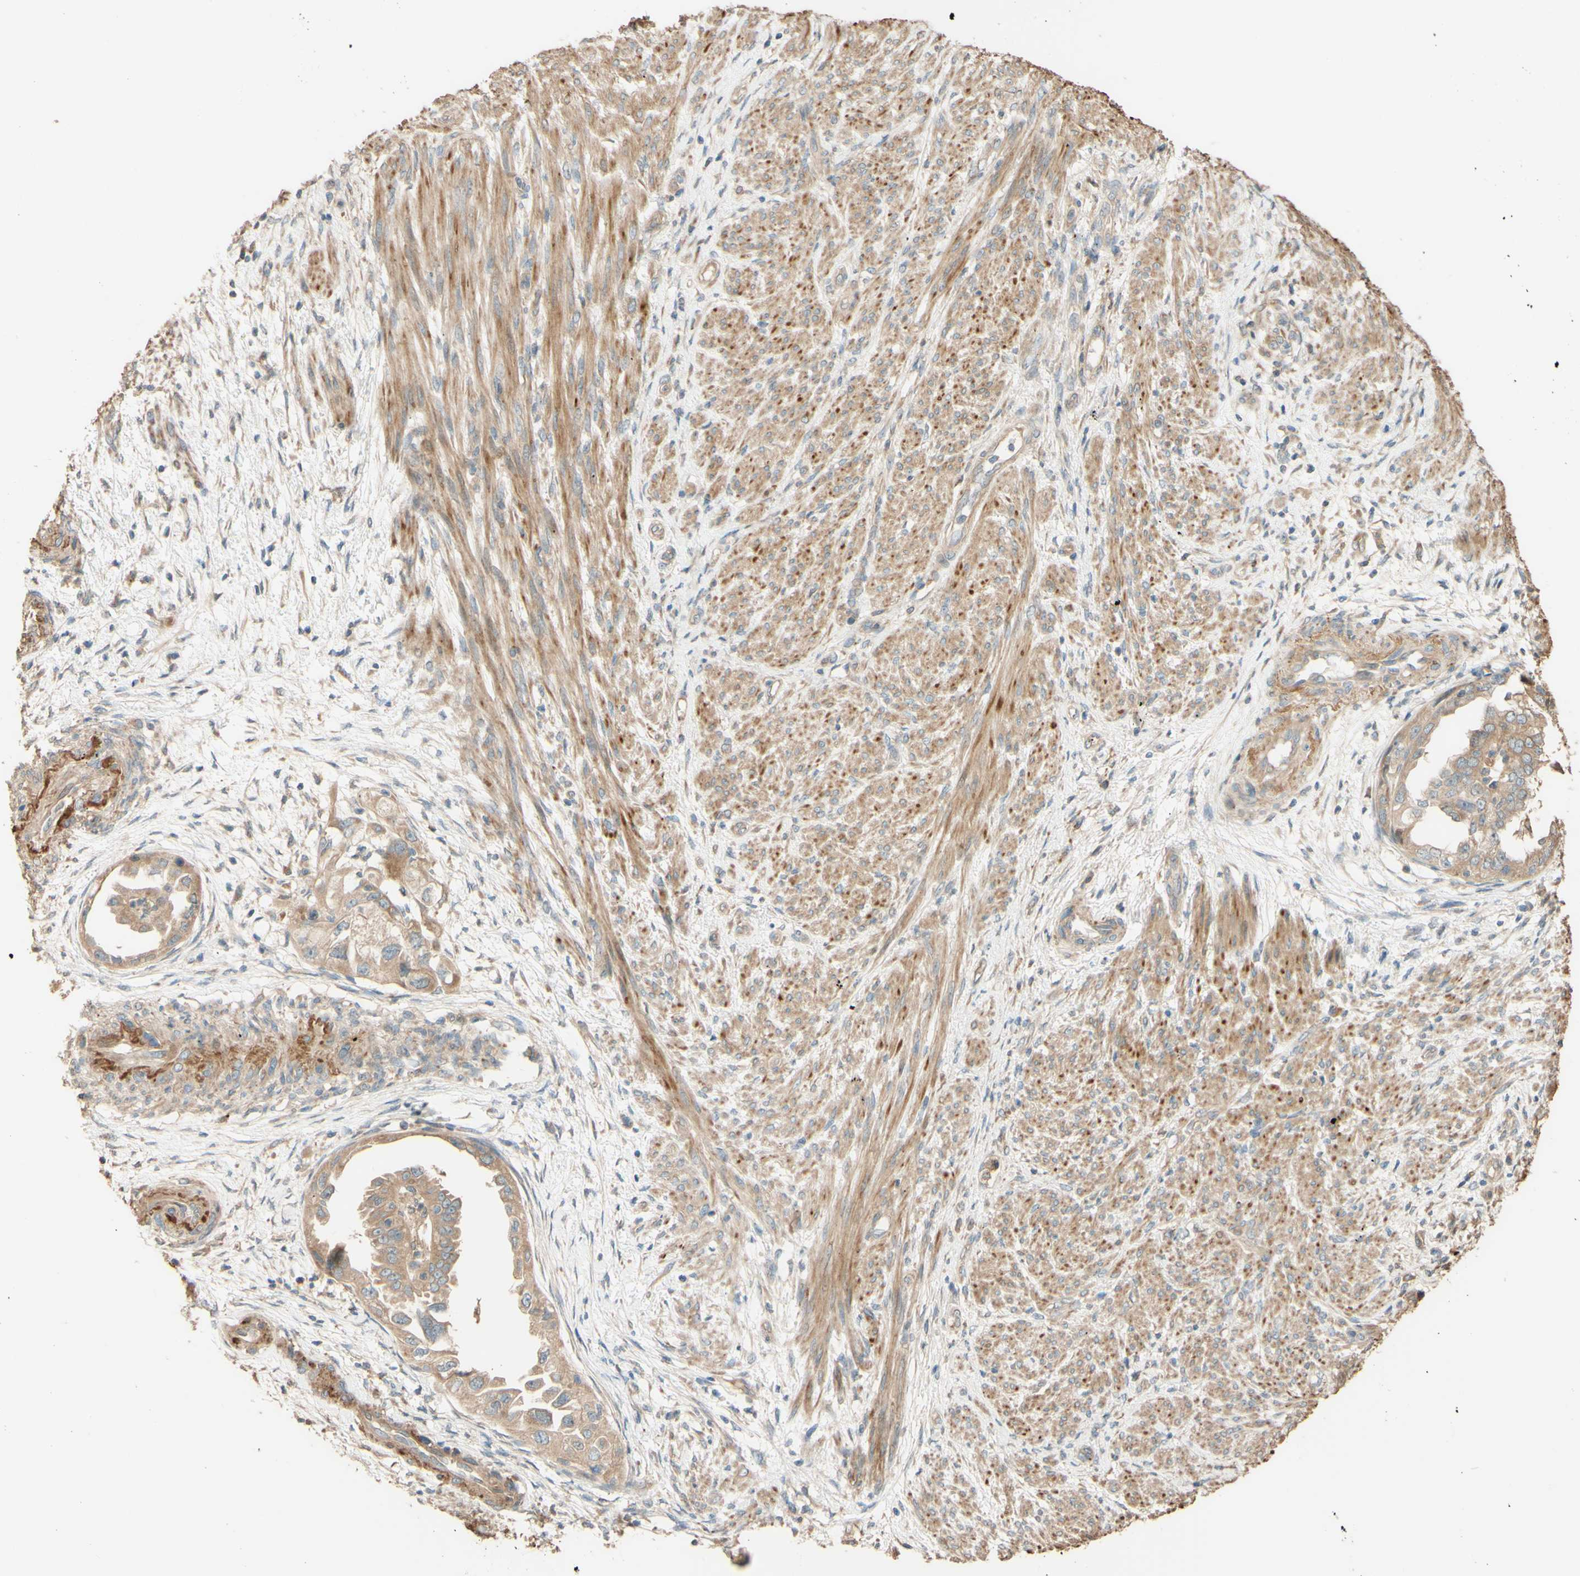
{"staining": {"intensity": "weak", "quantity": ">75%", "location": "cytoplasmic/membranous"}, "tissue": "endometrial cancer", "cell_type": "Tumor cells", "image_type": "cancer", "snomed": [{"axis": "morphology", "description": "Adenocarcinoma, NOS"}, {"axis": "topography", "description": "Endometrium"}], "caption": "Endometrial adenocarcinoma tissue displays weak cytoplasmic/membranous staining in approximately >75% of tumor cells (Stains: DAB in brown, nuclei in blue, Microscopy: brightfield microscopy at high magnification).", "gene": "RNF19A", "patient": {"sex": "female", "age": 85}}